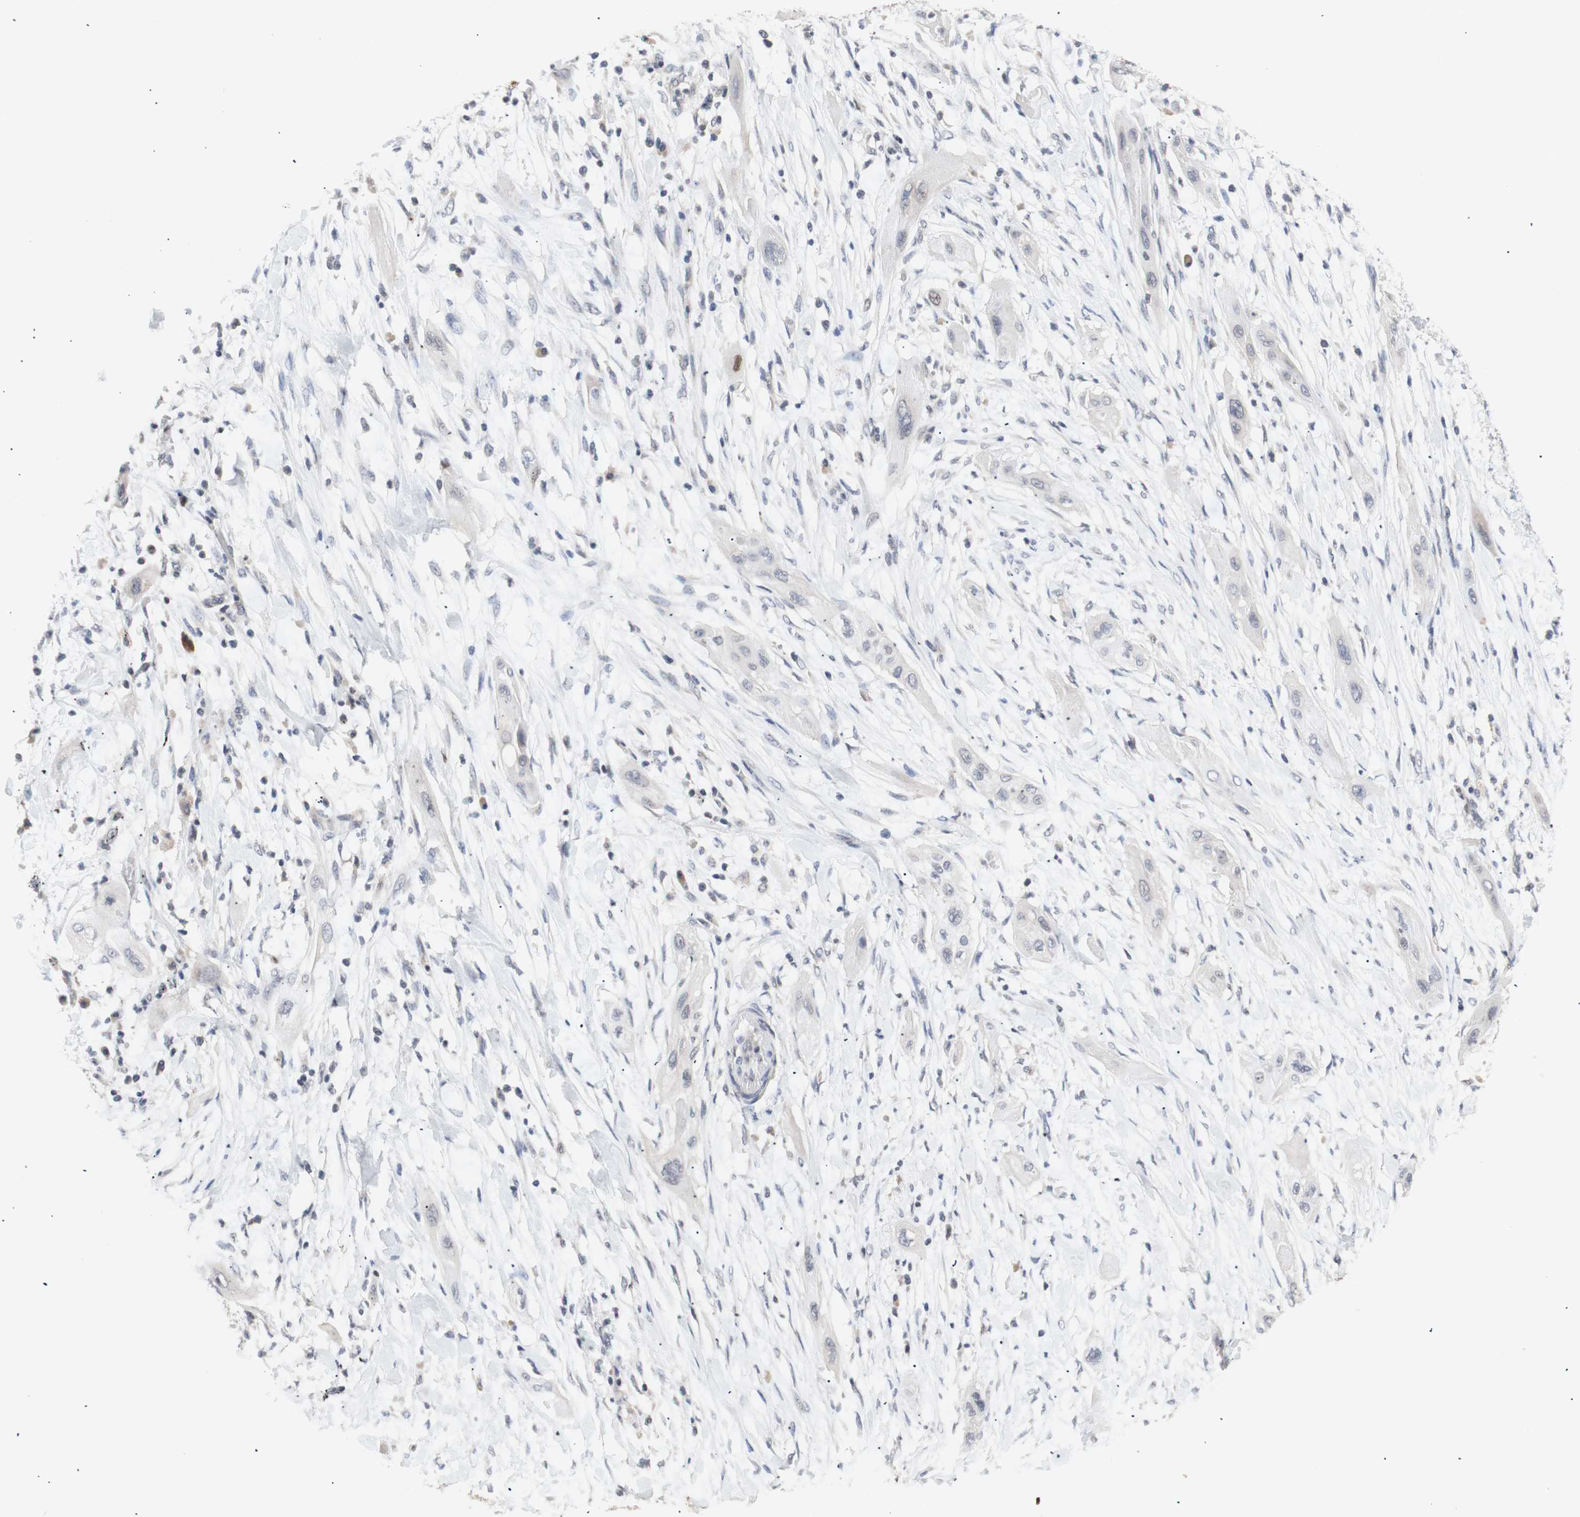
{"staining": {"intensity": "negative", "quantity": "none", "location": "none"}, "tissue": "lung cancer", "cell_type": "Tumor cells", "image_type": "cancer", "snomed": [{"axis": "morphology", "description": "Squamous cell carcinoma, NOS"}, {"axis": "topography", "description": "Lung"}], "caption": "High power microscopy photomicrograph of an immunohistochemistry micrograph of lung squamous cell carcinoma, revealing no significant expression in tumor cells.", "gene": "FOSB", "patient": {"sex": "female", "age": 47}}